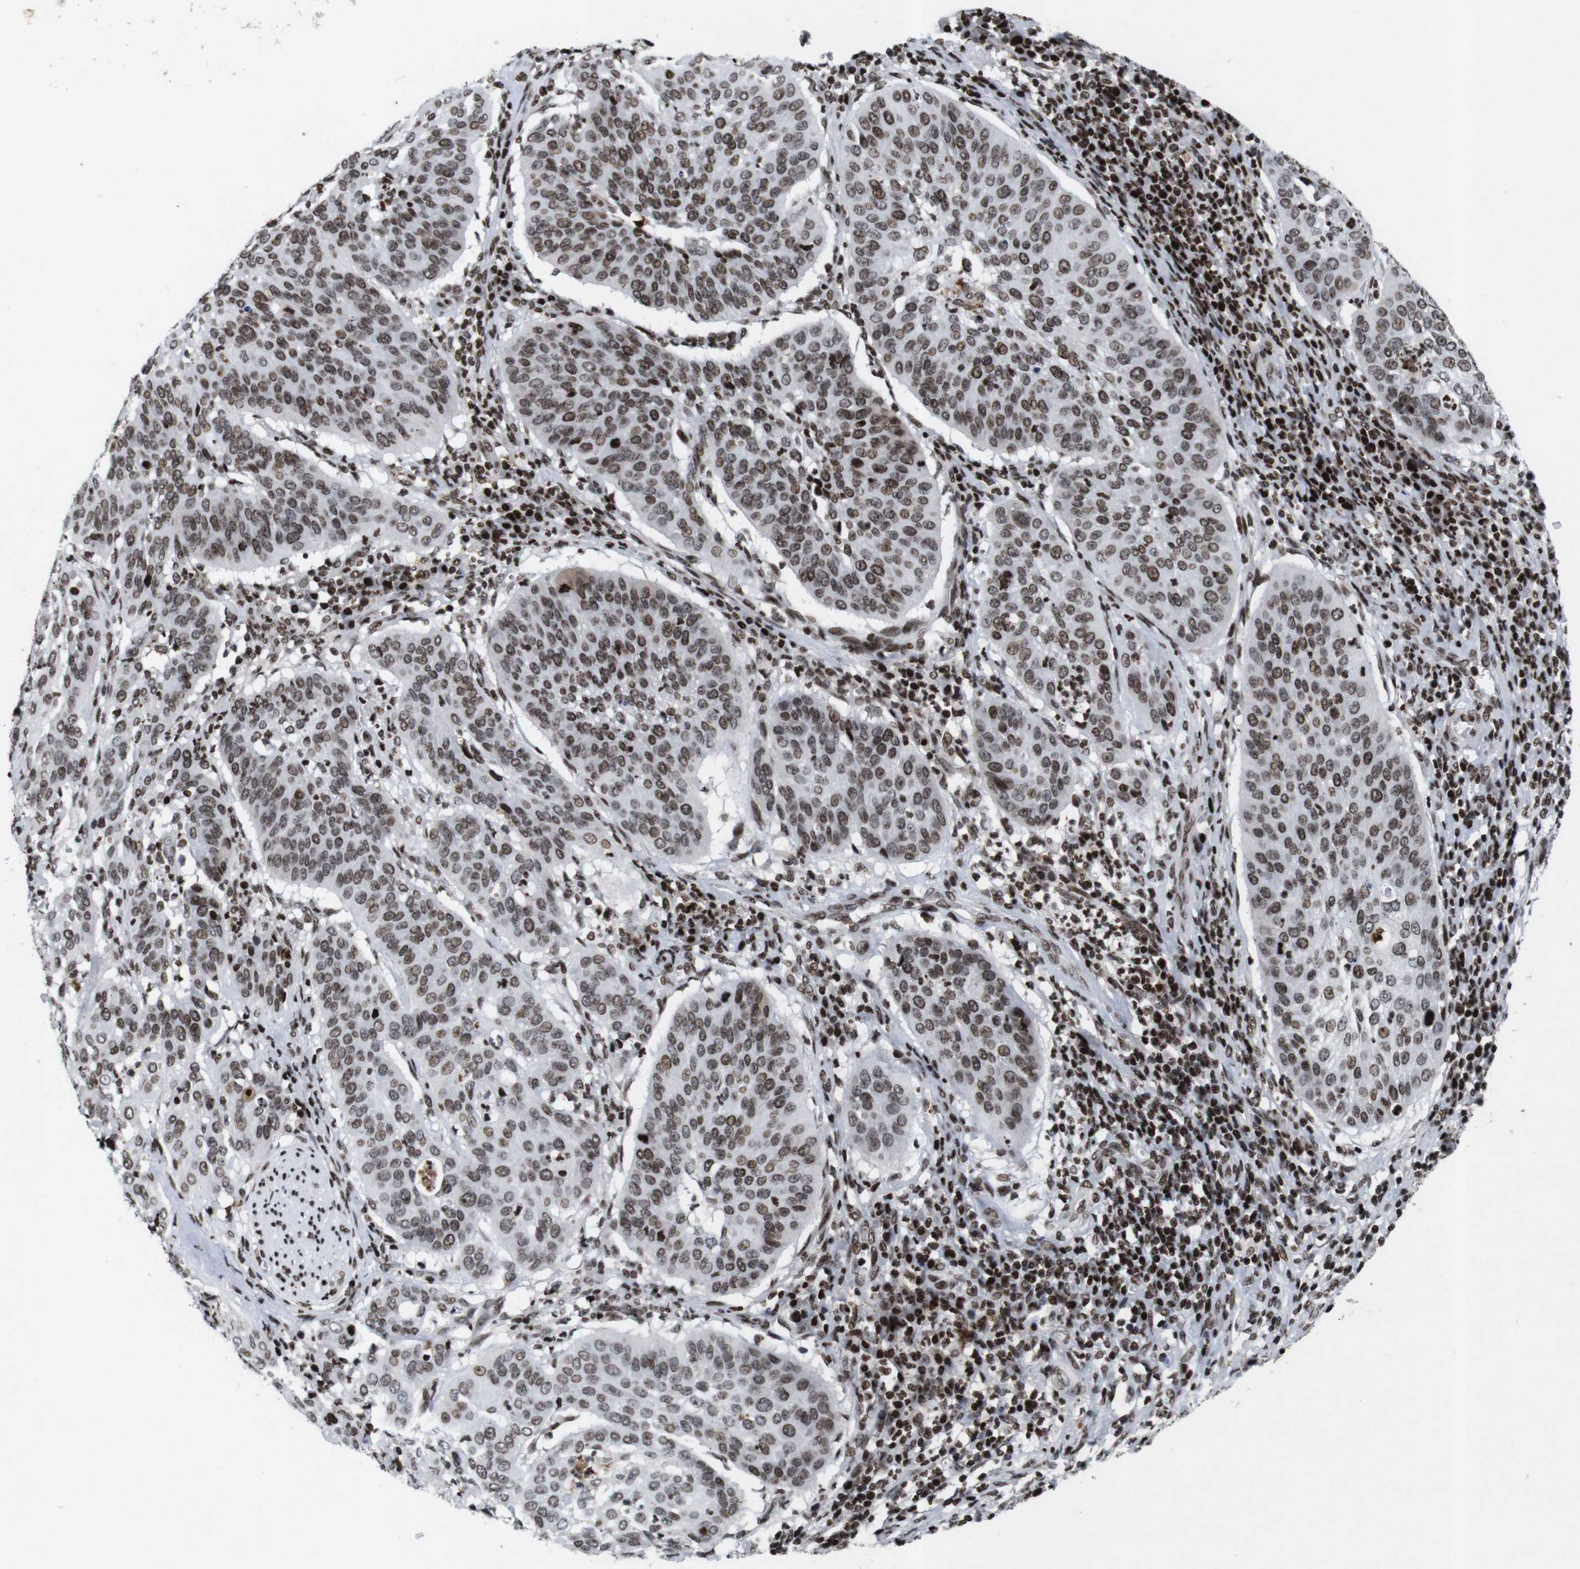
{"staining": {"intensity": "moderate", "quantity": ">75%", "location": "nuclear"}, "tissue": "cervical cancer", "cell_type": "Tumor cells", "image_type": "cancer", "snomed": [{"axis": "morphology", "description": "Normal tissue, NOS"}, {"axis": "morphology", "description": "Squamous cell carcinoma, NOS"}, {"axis": "topography", "description": "Cervix"}], "caption": "Immunohistochemical staining of human cervical cancer exhibits medium levels of moderate nuclear staining in about >75% of tumor cells.", "gene": "MAGEH1", "patient": {"sex": "female", "age": 39}}